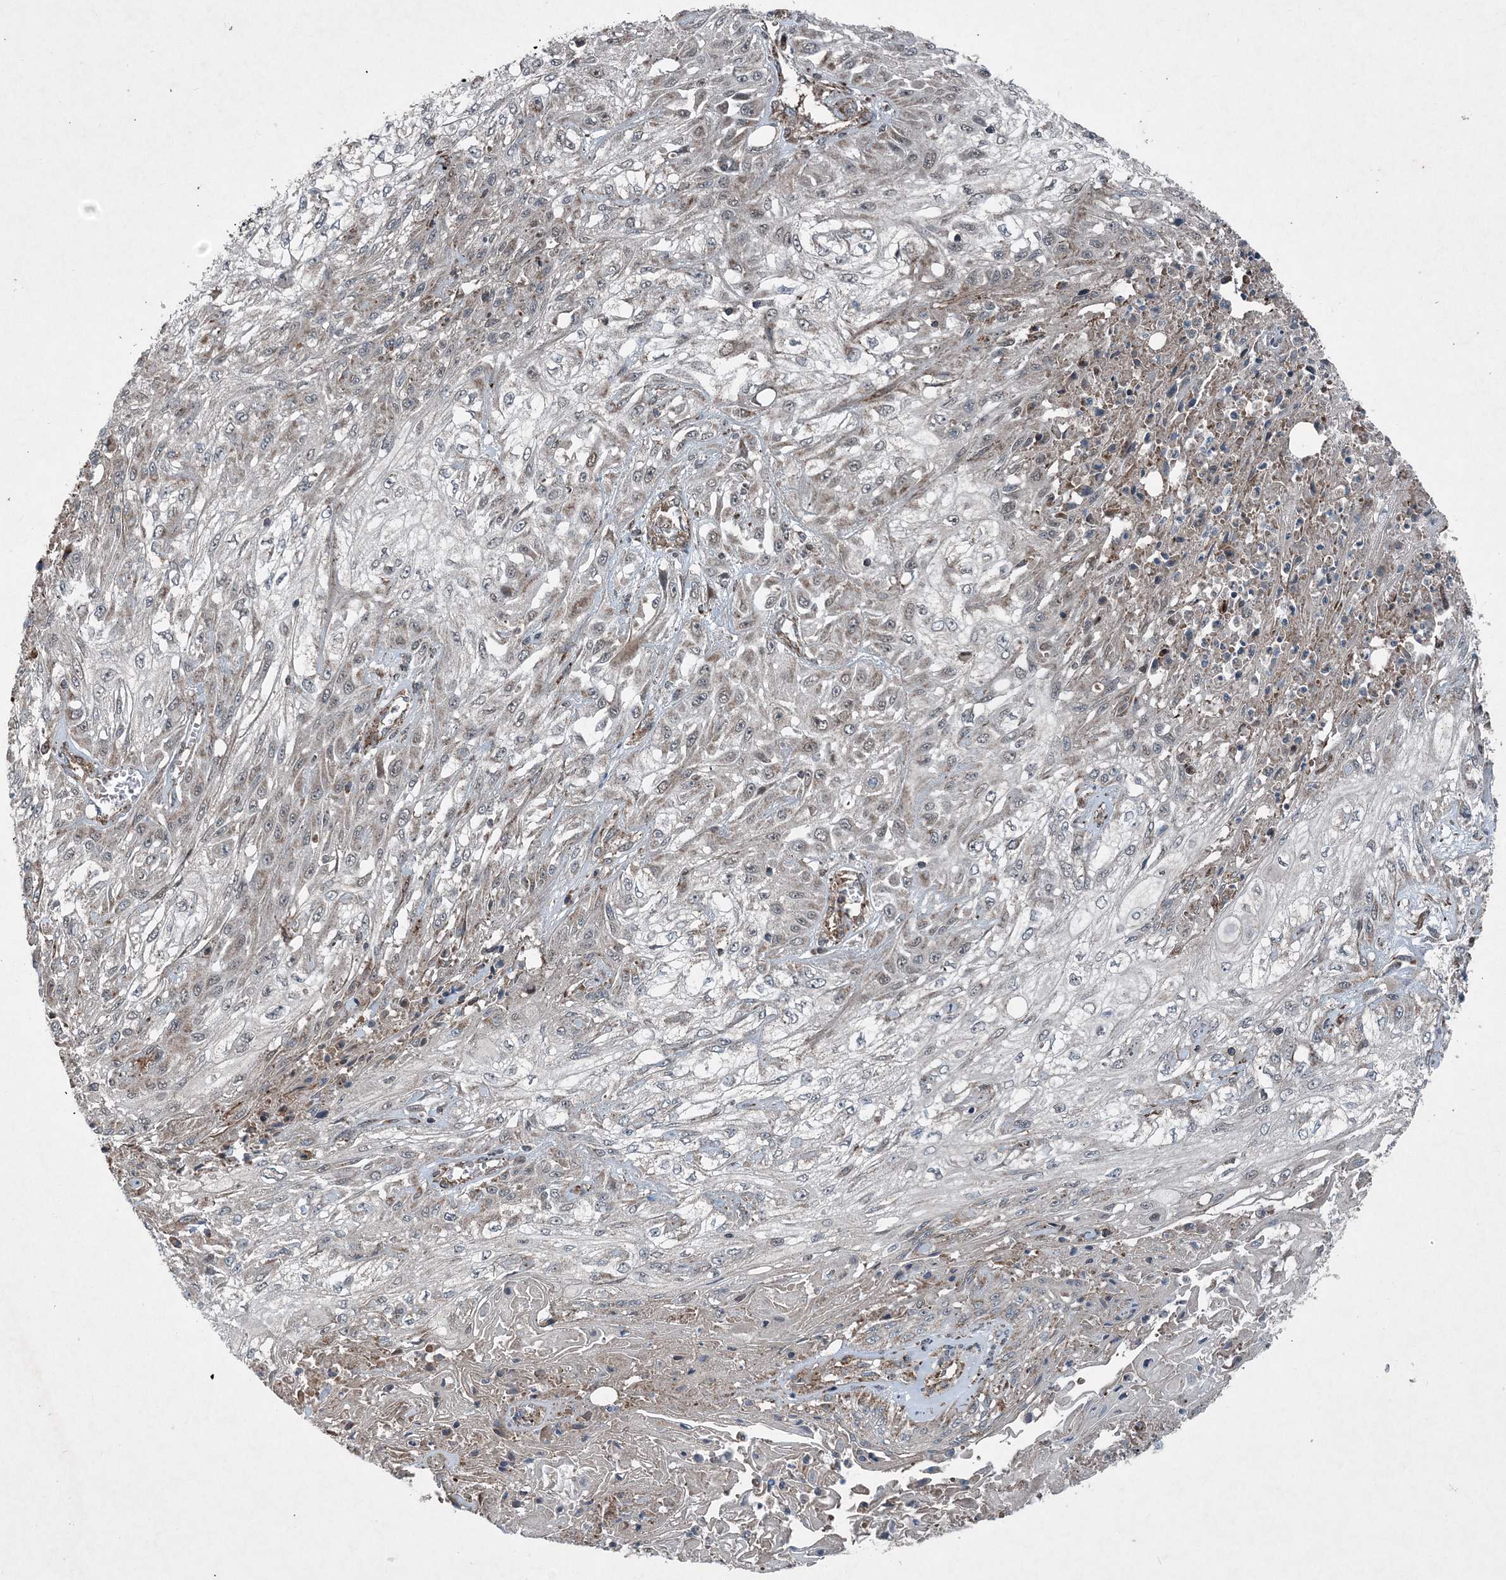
{"staining": {"intensity": "negative", "quantity": "none", "location": "none"}, "tissue": "skin cancer", "cell_type": "Tumor cells", "image_type": "cancer", "snomed": [{"axis": "morphology", "description": "Squamous cell carcinoma, NOS"}, {"axis": "morphology", "description": "Squamous cell carcinoma, metastatic, NOS"}, {"axis": "topography", "description": "Skin"}, {"axis": "topography", "description": "Lymph node"}], "caption": "Immunohistochemistry (IHC) photomicrograph of neoplastic tissue: human skin cancer (squamous cell carcinoma) stained with DAB exhibits no significant protein staining in tumor cells.", "gene": "NDUFA2", "patient": {"sex": "male", "age": 75}}